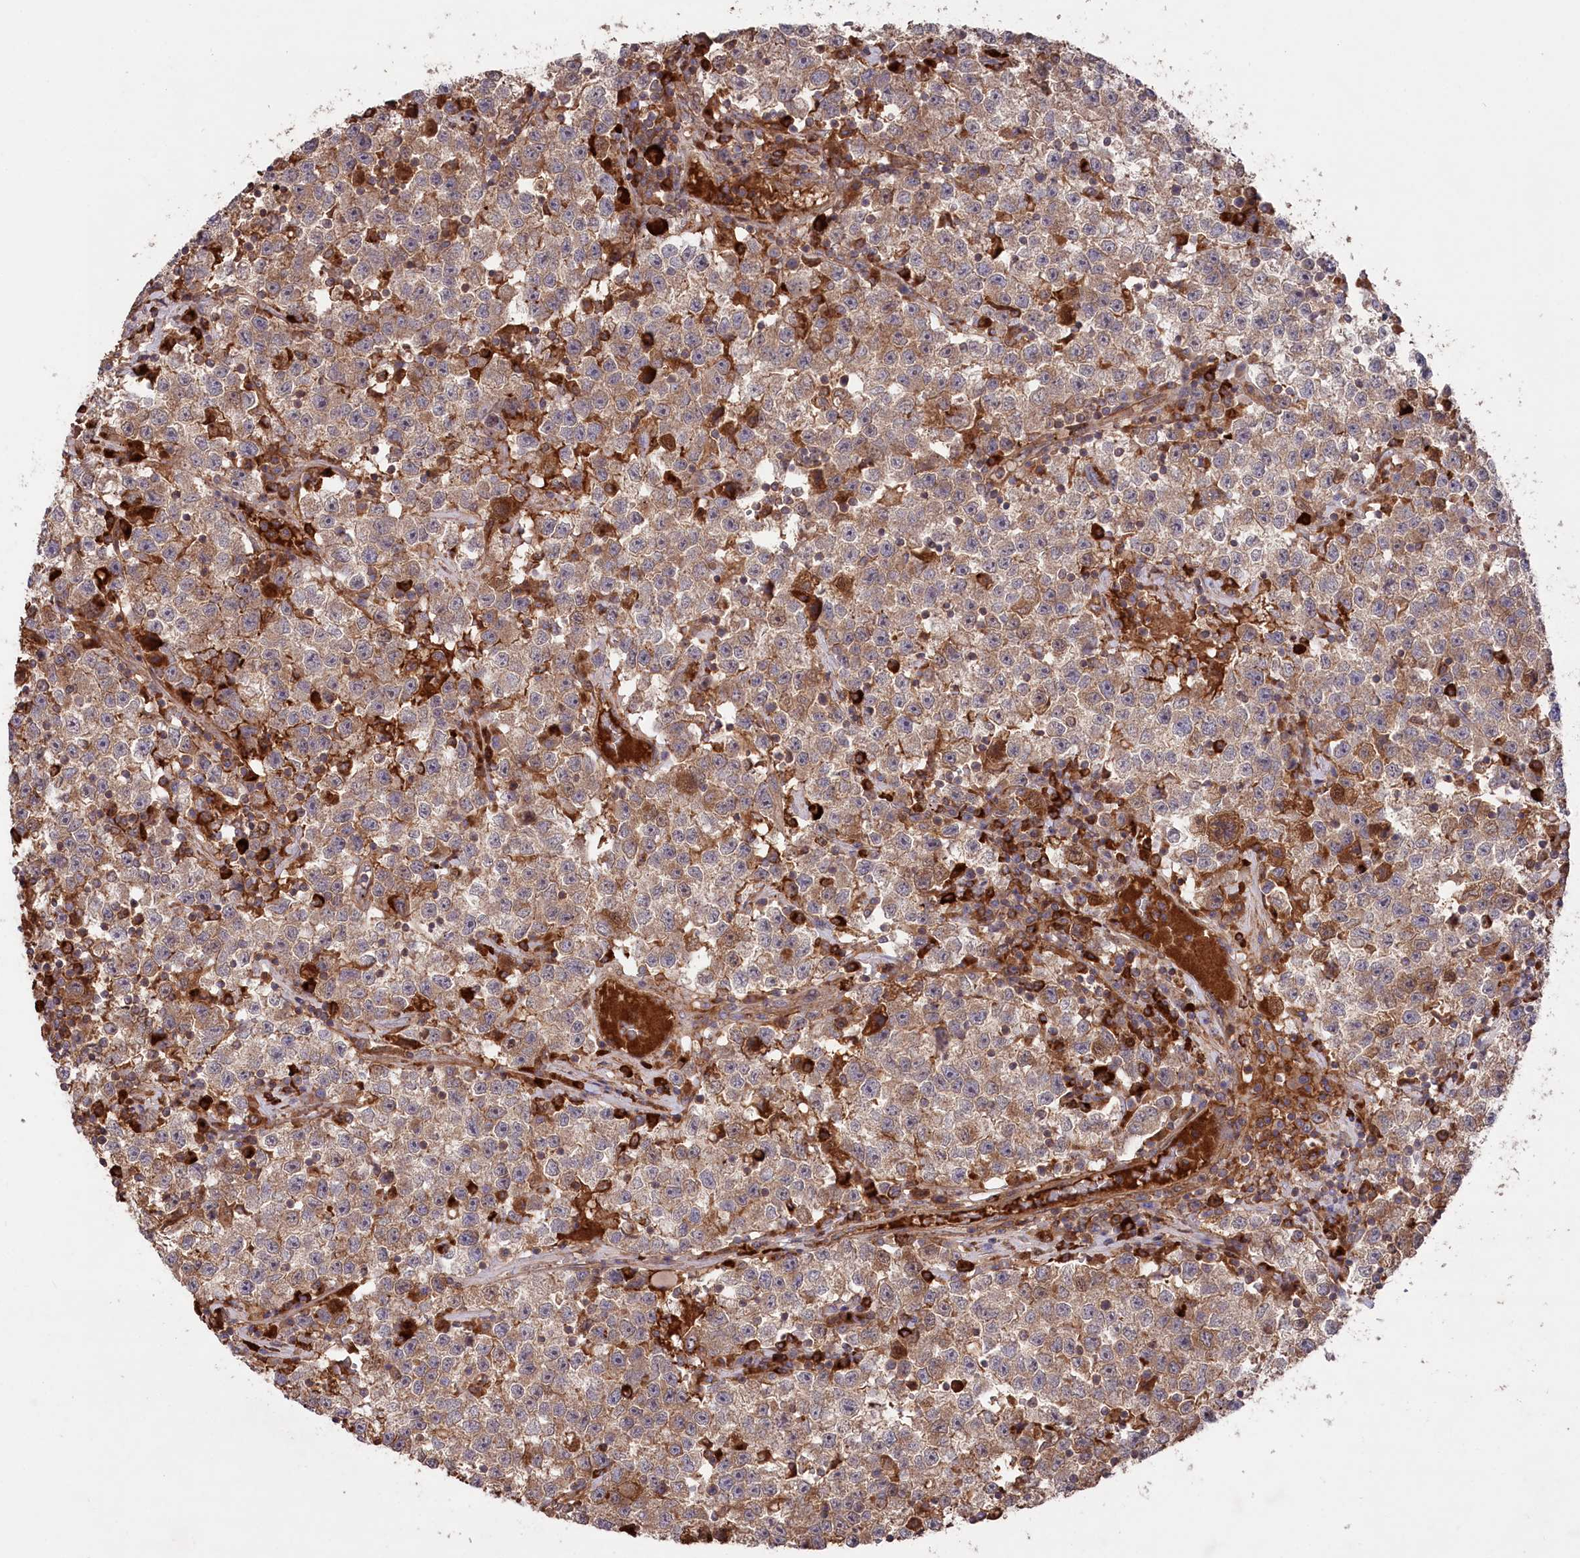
{"staining": {"intensity": "moderate", "quantity": ">75%", "location": "cytoplasmic/membranous"}, "tissue": "testis cancer", "cell_type": "Tumor cells", "image_type": "cancer", "snomed": [{"axis": "morphology", "description": "Seminoma, NOS"}, {"axis": "topography", "description": "Testis"}], "caption": "Human testis seminoma stained with a protein marker demonstrates moderate staining in tumor cells.", "gene": "PPP1R21", "patient": {"sex": "male", "age": 22}}